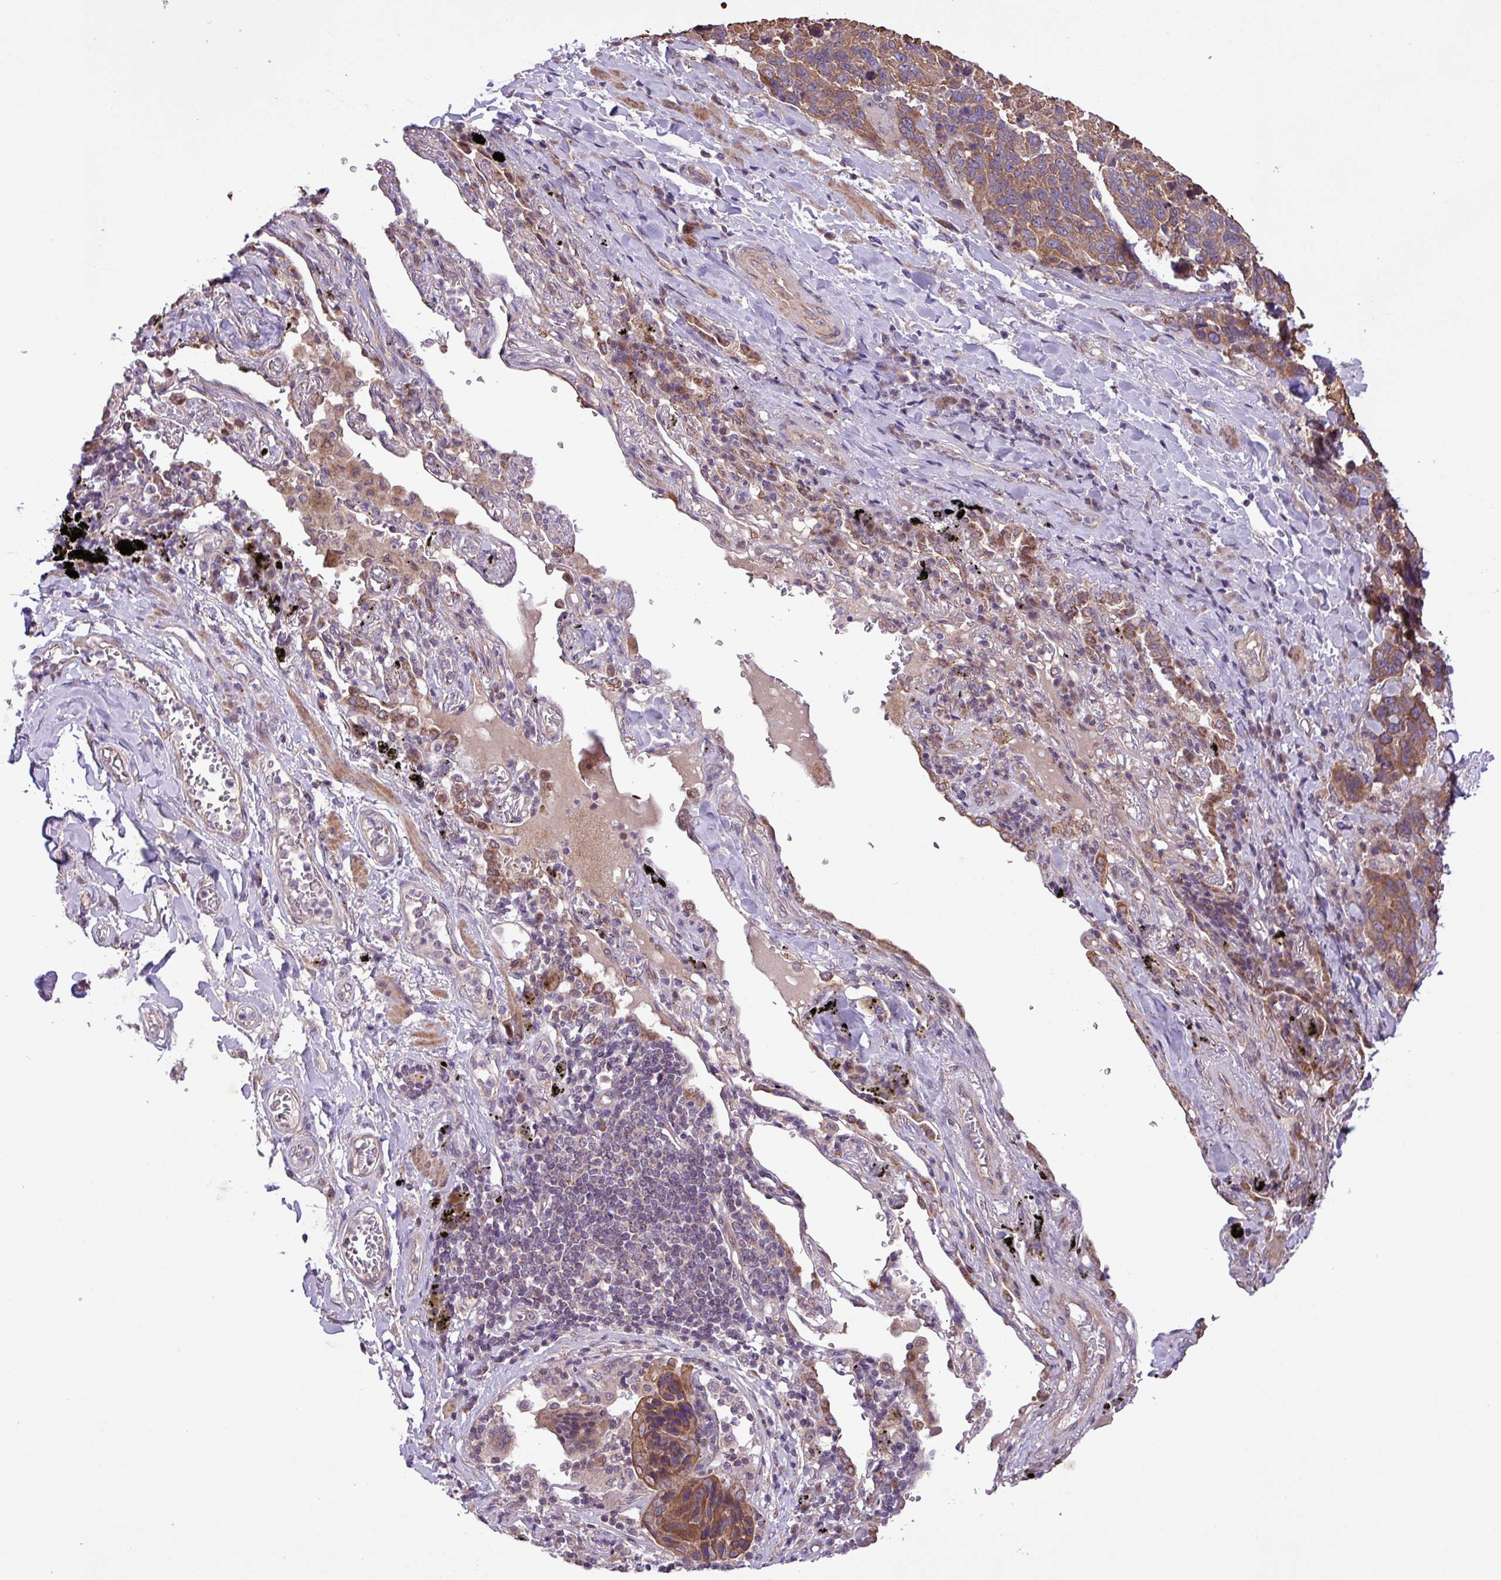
{"staining": {"intensity": "moderate", "quantity": ">75%", "location": "cytoplasmic/membranous"}, "tissue": "lung cancer", "cell_type": "Tumor cells", "image_type": "cancer", "snomed": [{"axis": "morphology", "description": "Squamous cell carcinoma, NOS"}, {"axis": "topography", "description": "Lung"}], "caption": "The histopathology image exhibits a brown stain indicating the presence of a protein in the cytoplasmic/membranous of tumor cells in squamous cell carcinoma (lung).", "gene": "TIMM10B", "patient": {"sex": "male", "age": 66}}